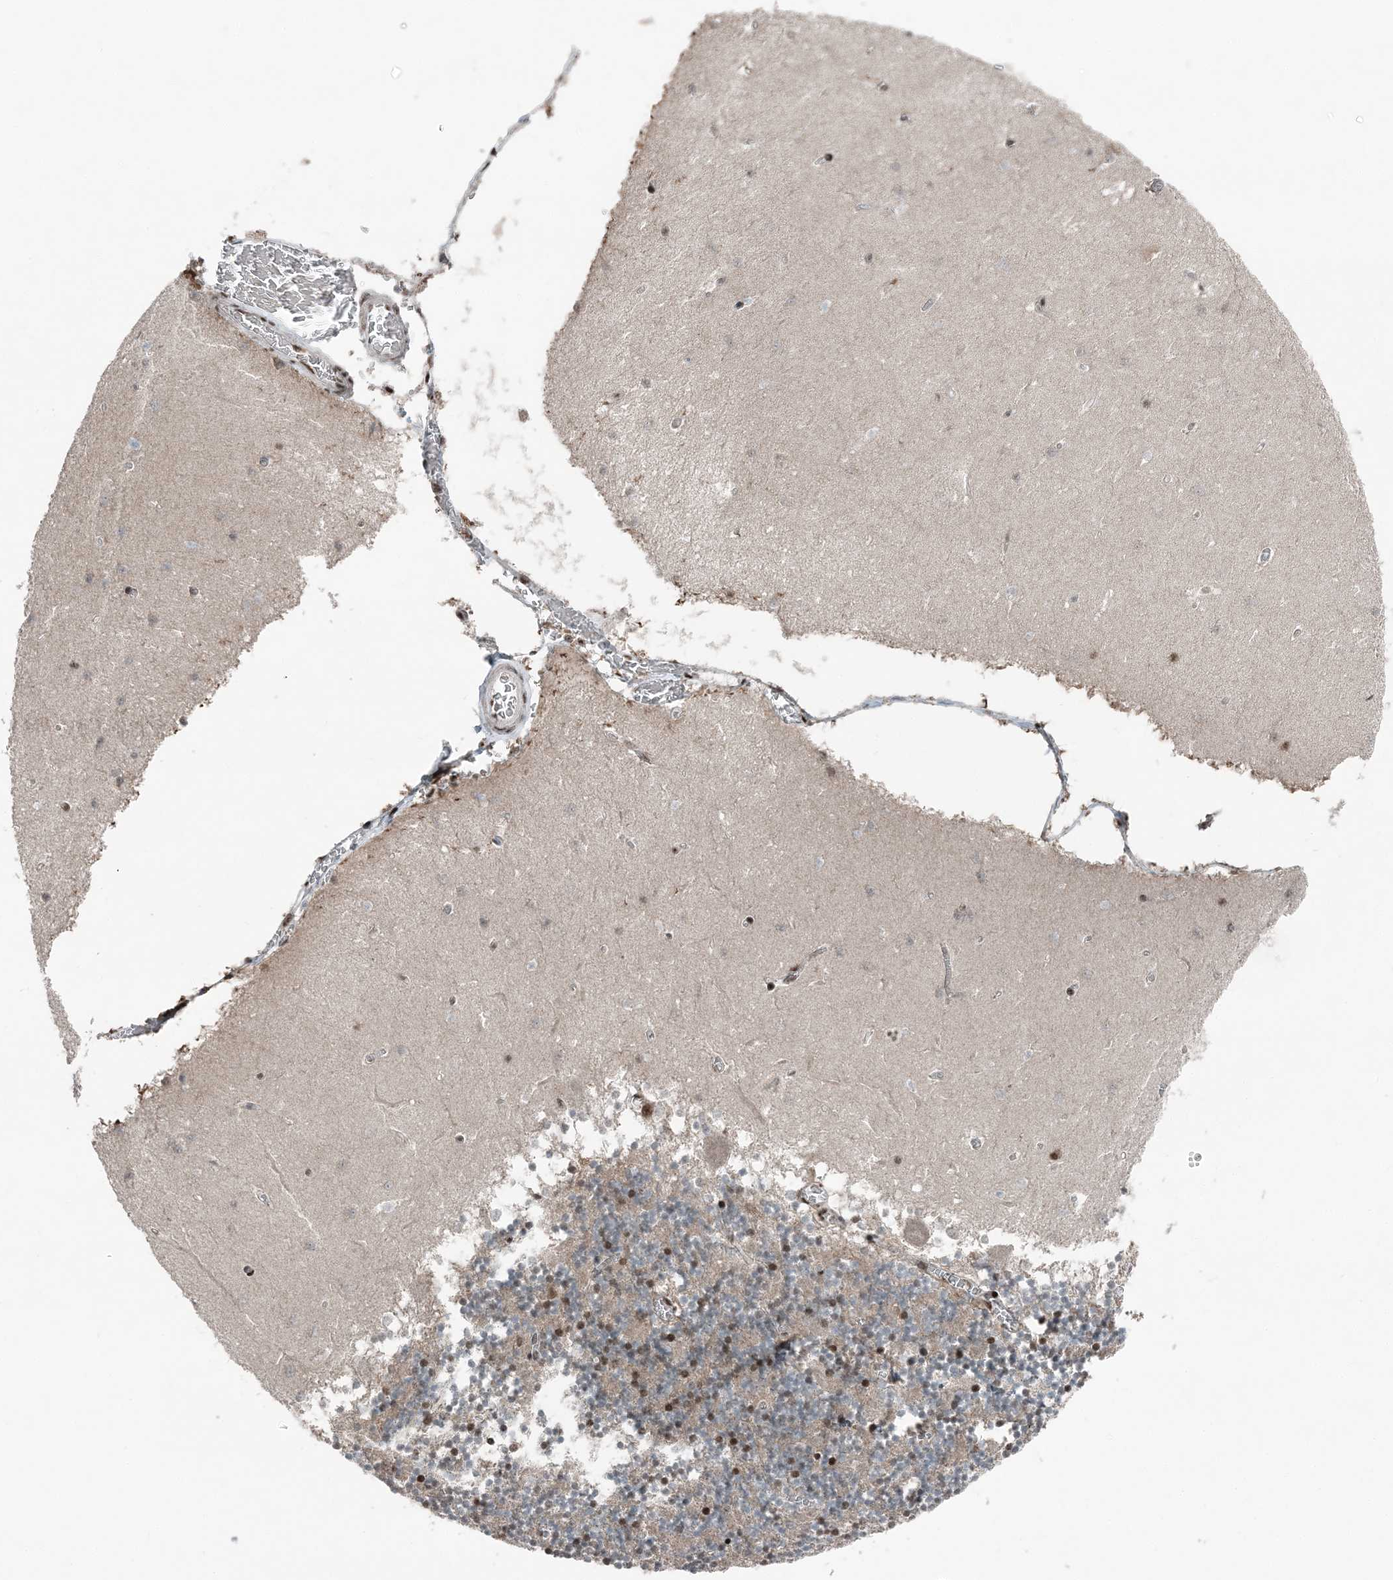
{"staining": {"intensity": "strong", "quantity": ">75%", "location": "nuclear"}, "tissue": "cerebellum", "cell_type": "Cells in granular layer", "image_type": "normal", "snomed": [{"axis": "morphology", "description": "Normal tissue, NOS"}, {"axis": "topography", "description": "Cerebellum"}], "caption": "Strong nuclear protein staining is seen in about >75% of cells in granular layer in cerebellum.", "gene": "YTHDC1", "patient": {"sex": "female", "age": 28}}